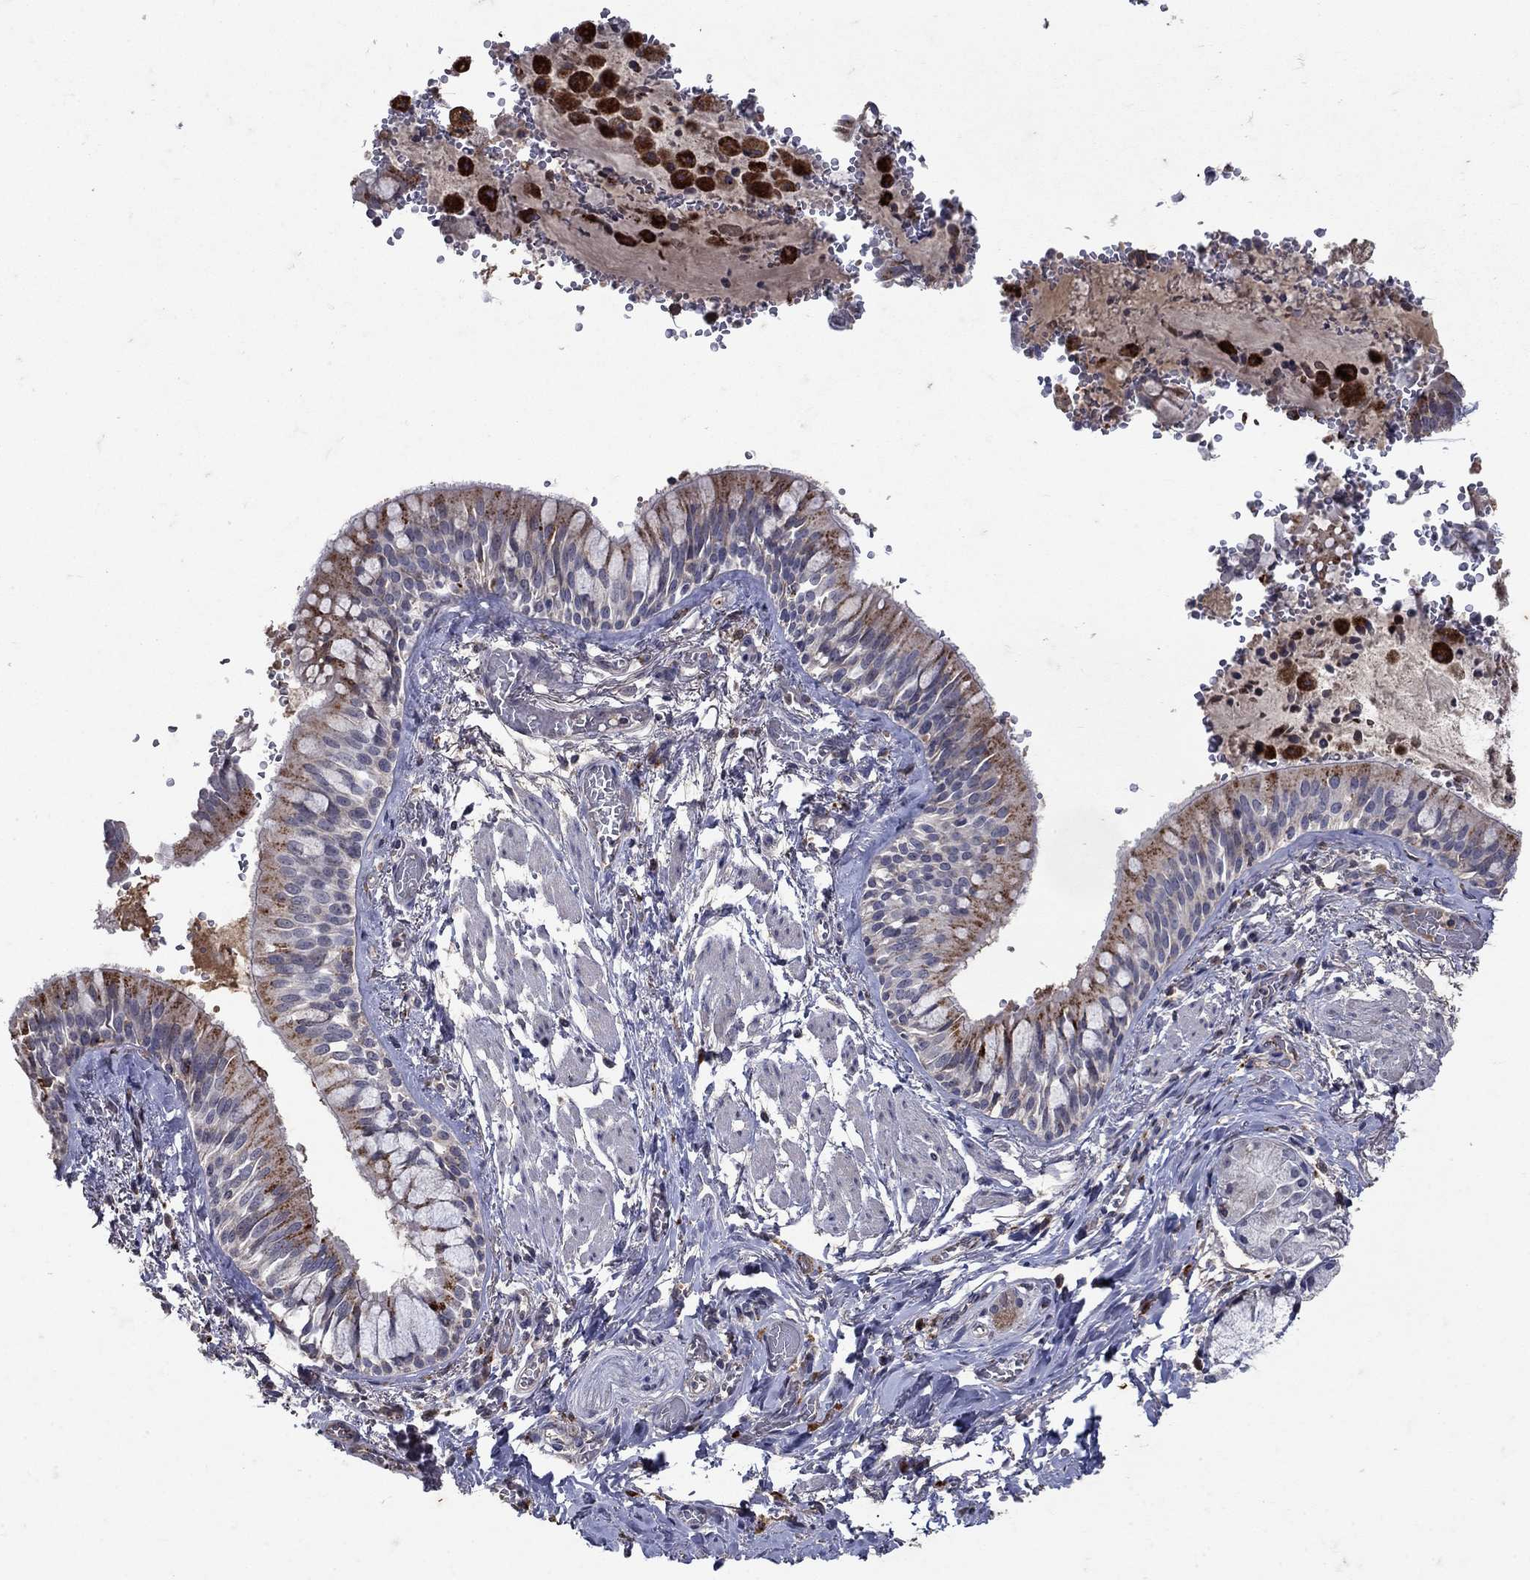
{"staining": {"intensity": "moderate", "quantity": "<25%", "location": "cytoplasmic/membranous"}, "tissue": "bronchus", "cell_type": "Respiratory epithelial cells", "image_type": "normal", "snomed": [{"axis": "morphology", "description": "Normal tissue, NOS"}, {"axis": "topography", "description": "Bronchus"}, {"axis": "topography", "description": "Lung"}], "caption": "IHC staining of unremarkable bronchus, which displays low levels of moderate cytoplasmic/membranous positivity in about <25% of respiratory epithelial cells indicating moderate cytoplasmic/membranous protein positivity. The staining was performed using DAB (brown) for protein detection and nuclei were counterstained in hematoxylin (blue).", "gene": "NPC2", "patient": {"sex": "female", "age": 57}}